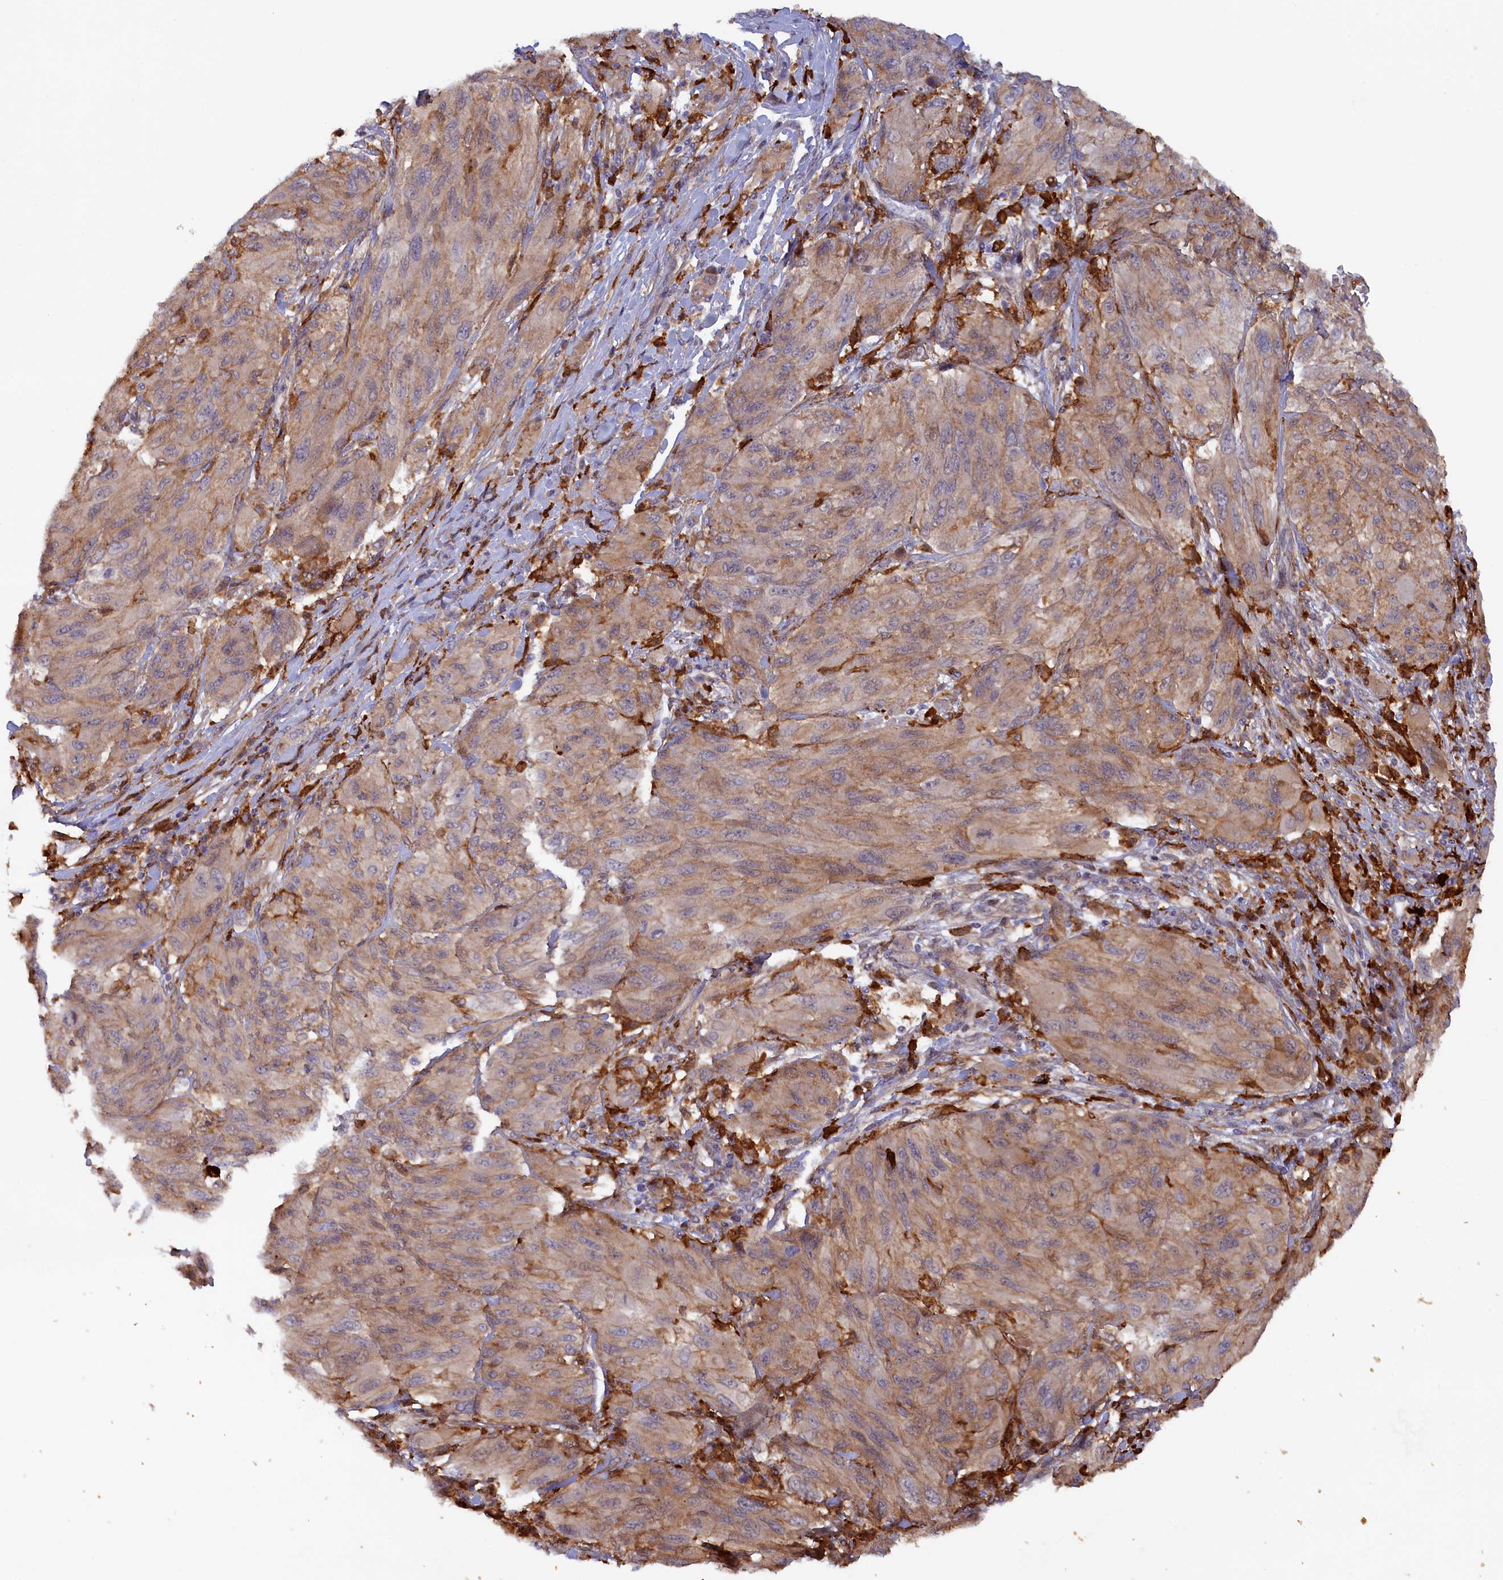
{"staining": {"intensity": "weak", "quantity": "25%-75%", "location": "cytoplasmic/membranous"}, "tissue": "melanoma", "cell_type": "Tumor cells", "image_type": "cancer", "snomed": [{"axis": "morphology", "description": "Malignant melanoma, NOS"}, {"axis": "topography", "description": "Skin"}], "caption": "This image shows immunohistochemistry (IHC) staining of malignant melanoma, with low weak cytoplasmic/membranous expression in approximately 25%-75% of tumor cells.", "gene": "FERMT1", "patient": {"sex": "female", "age": 91}}